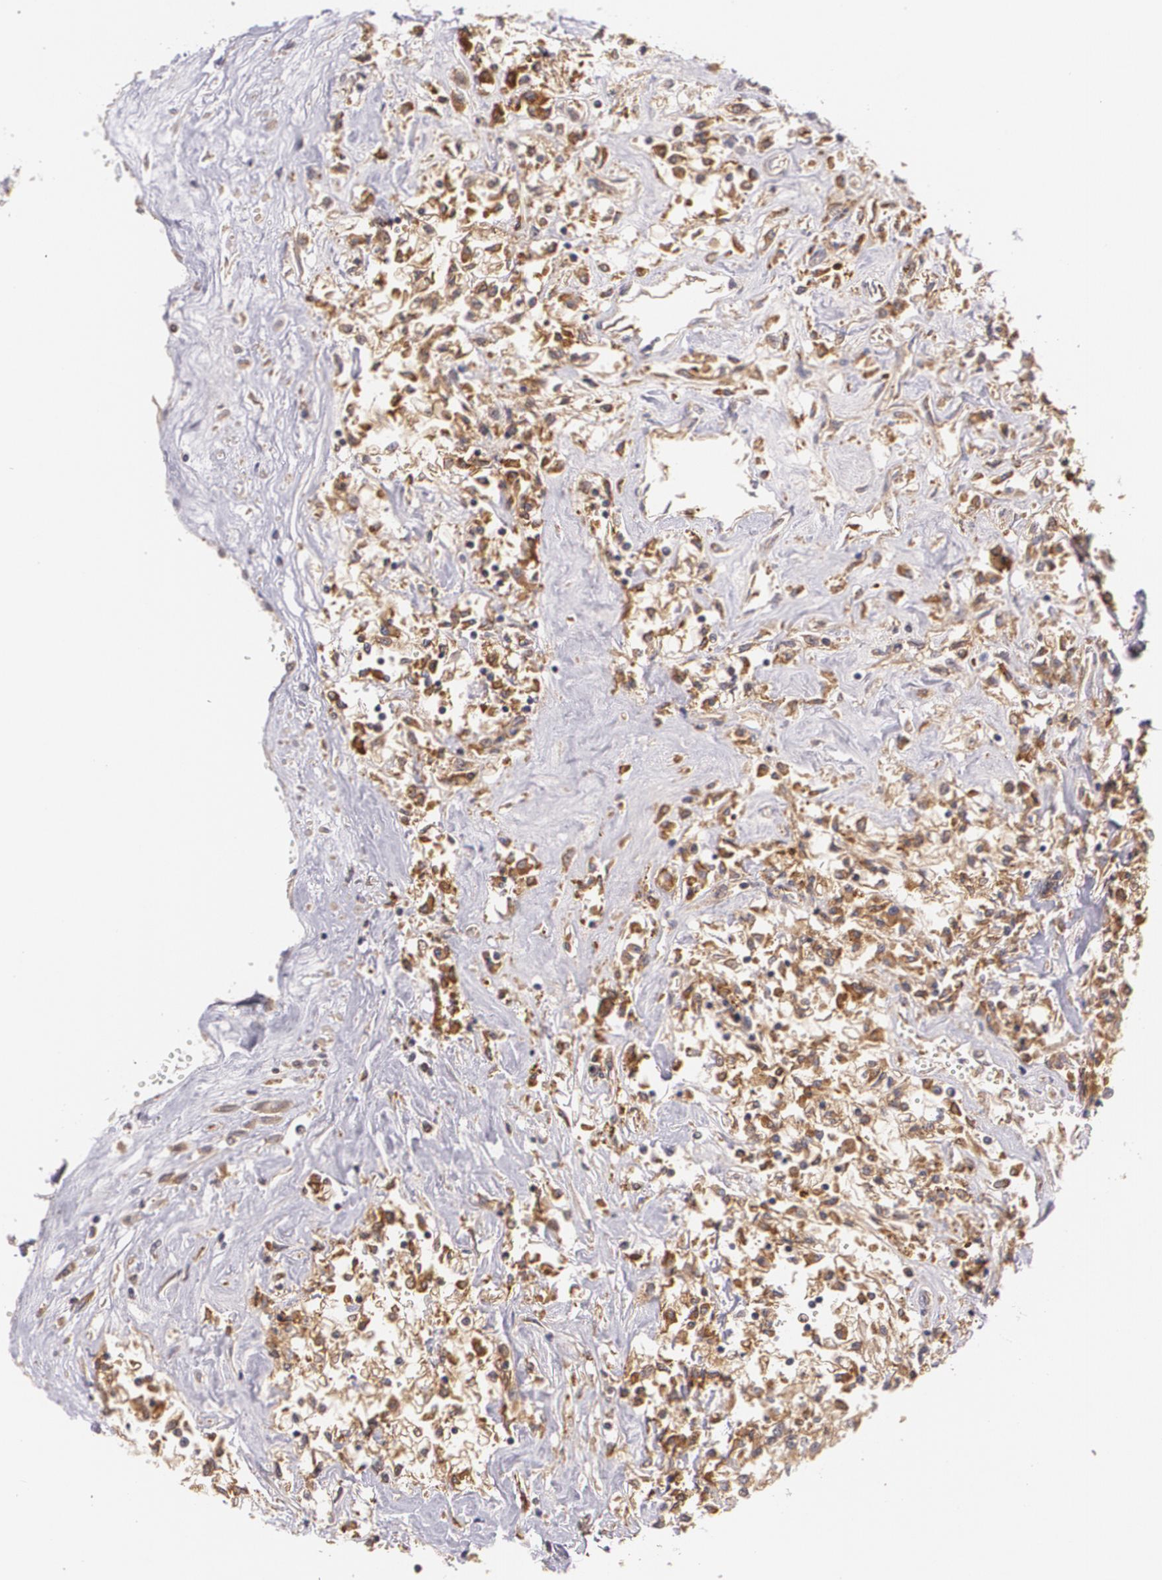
{"staining": {"intensity": "moderate", "quantity": ">75%", "location": "cytoplasmic/membranous"}, "tissue": "renal cancer", "cell_type": "Tumor cells", "image_type": "cancer", "snomed": [{"axis": "morphology", "description": "Adenocarcinoma, NOS"}, {"axis": "topography", "description": "Kidney"}], "caption": "Protein staining of adenocarcinoma (renal) tissue demonstrates moderate cytoplasmic/membranous expression in approximately >75% of tumor cells. The staining was performed using DAB (3,3'-diaminobenzidine) to visualize the protein expression in brown, while the nuclei were stained in blue with hematoxylin (Magnification: 20x).", "gene": "CCL17", "patient": {"sex": "male", "age": 78}}